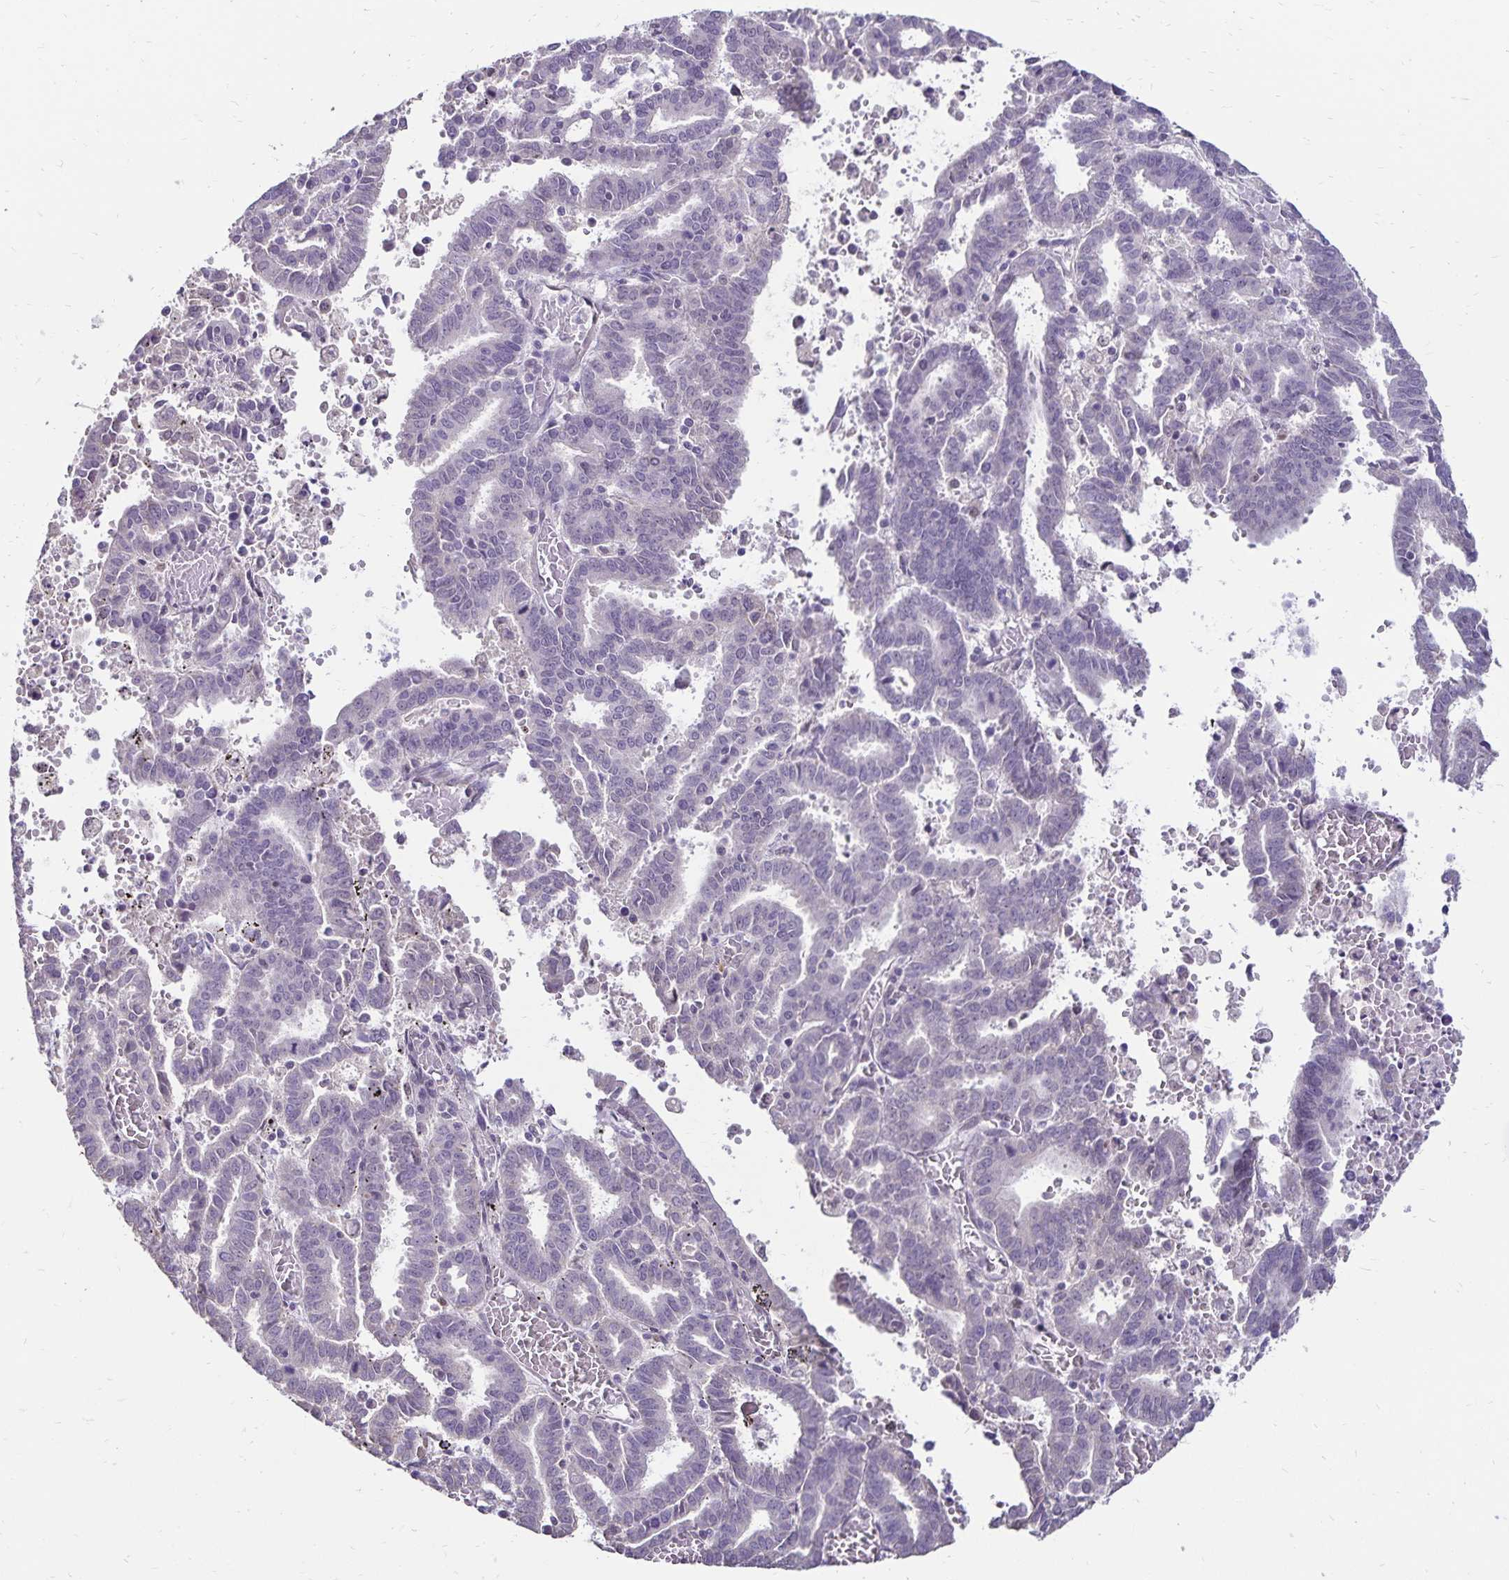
{"staining": {"intensity": "negative", "quantity": "none", "location": "none"}, "tissue": "endometrial cancer", "cell_type": "Tumor cells", "image_type": "cancer", "snomed": [{"axis": "morphology", "description": "Adenocarcinoma, NOS"}, {"axis": "topography", "description": "Uterus"}], "caption": "A photomicrograph of endometrial cancer stained for a protein reveals no brown staining in tumor cells.", "gene": "POLB", "patient": {"sex": "female", "age": 83}}